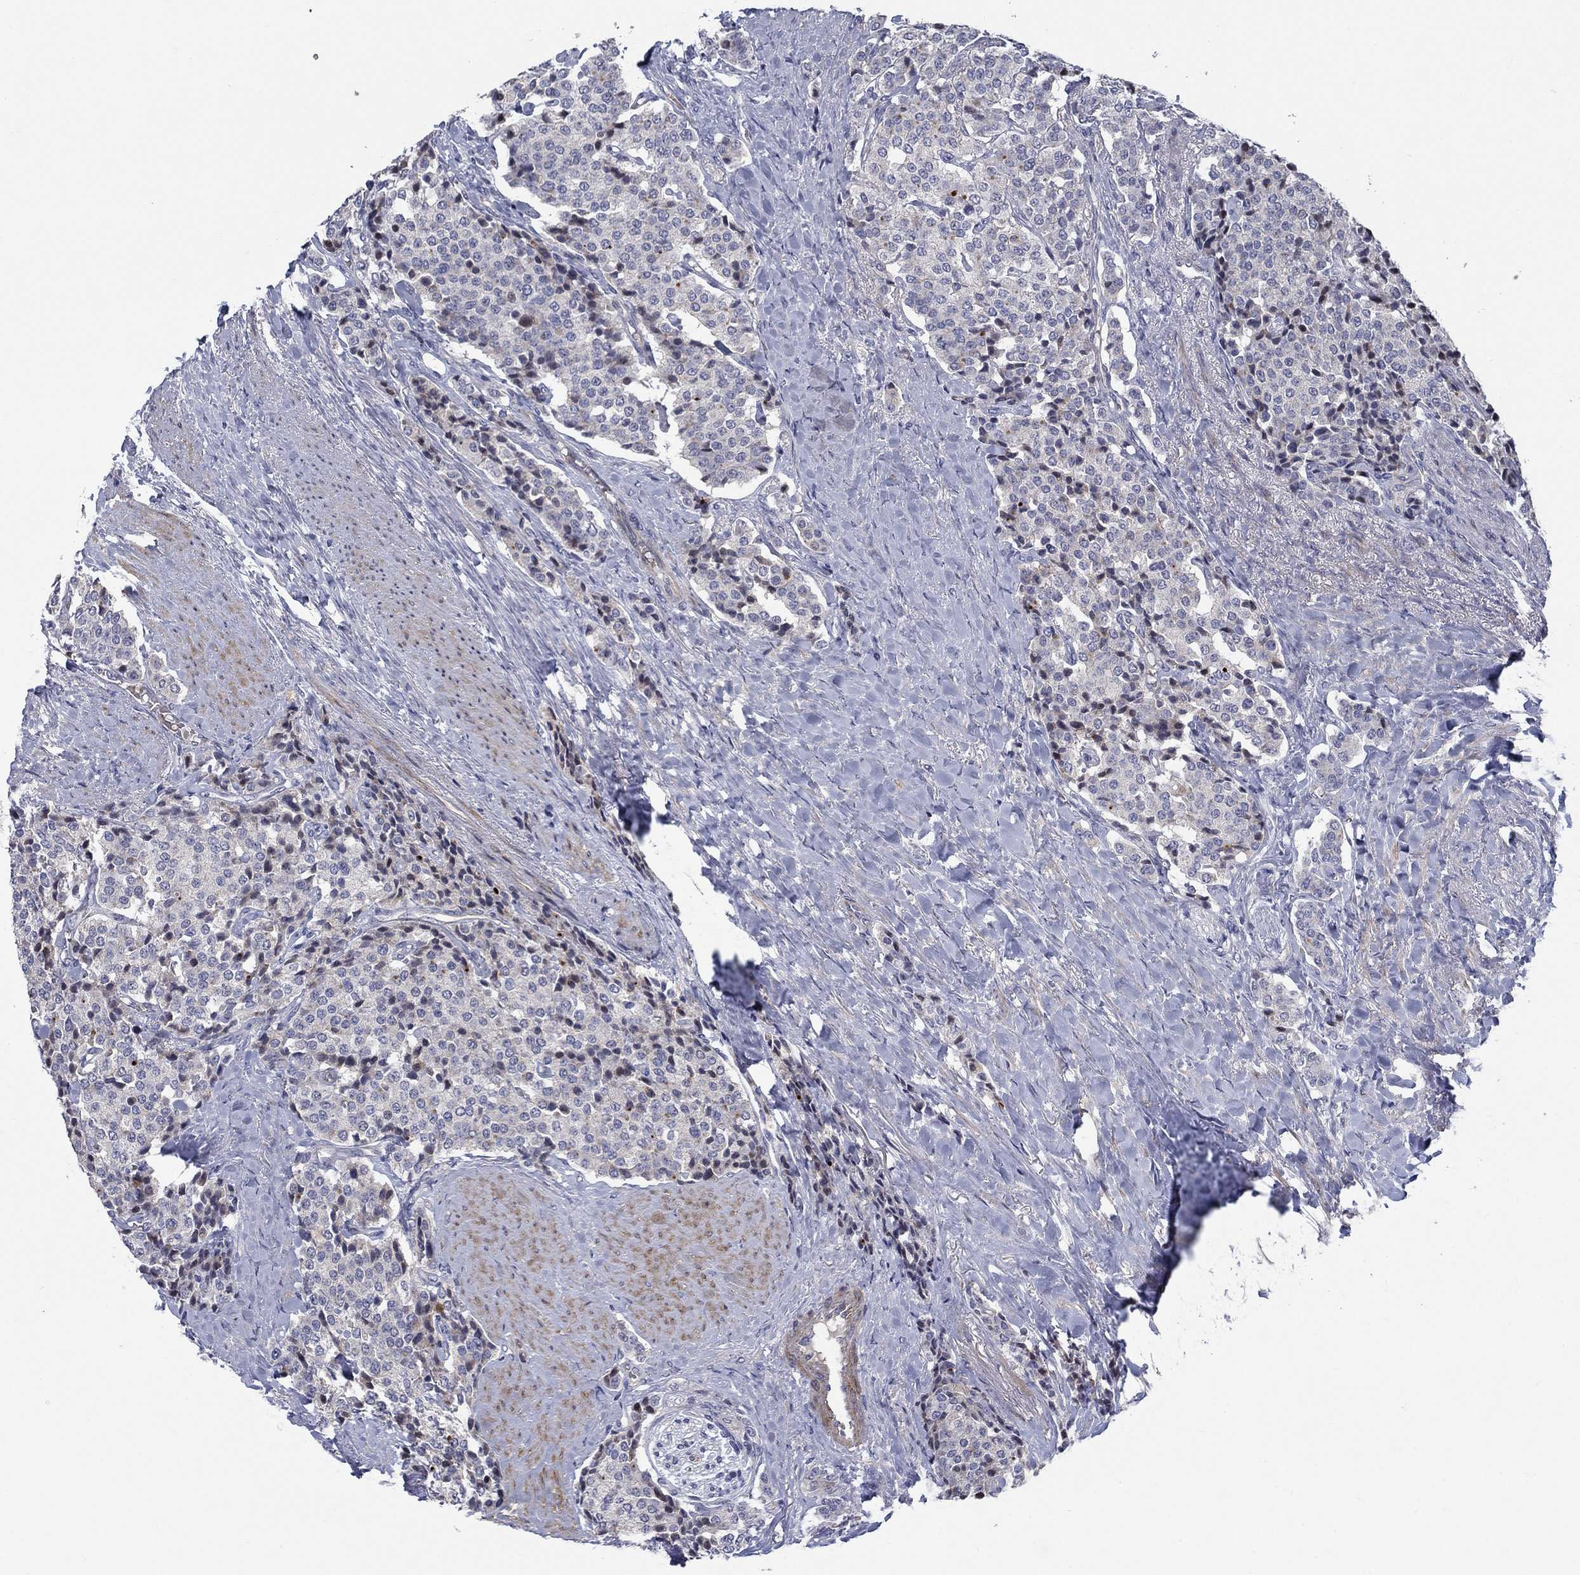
{"staining": {"intensity": "negative", "quantity": "none", "location": "none"}, "tissue": "carcinoid", "cell_type": "Tumor cells", "image_type": "cancer", "snomed": [{"axis": "morphology", "description": "Carcinoid, malignant, NOS"}, {"axis": "topography", "description": "Small intestine"}], "caption": "This is an immunohistochemistry (IHC) histopathology image of human carcinoid. There is no expression in tumor cells.", "gene": "SLC1A1", "patient": {"sex": "female", "age": 58}}